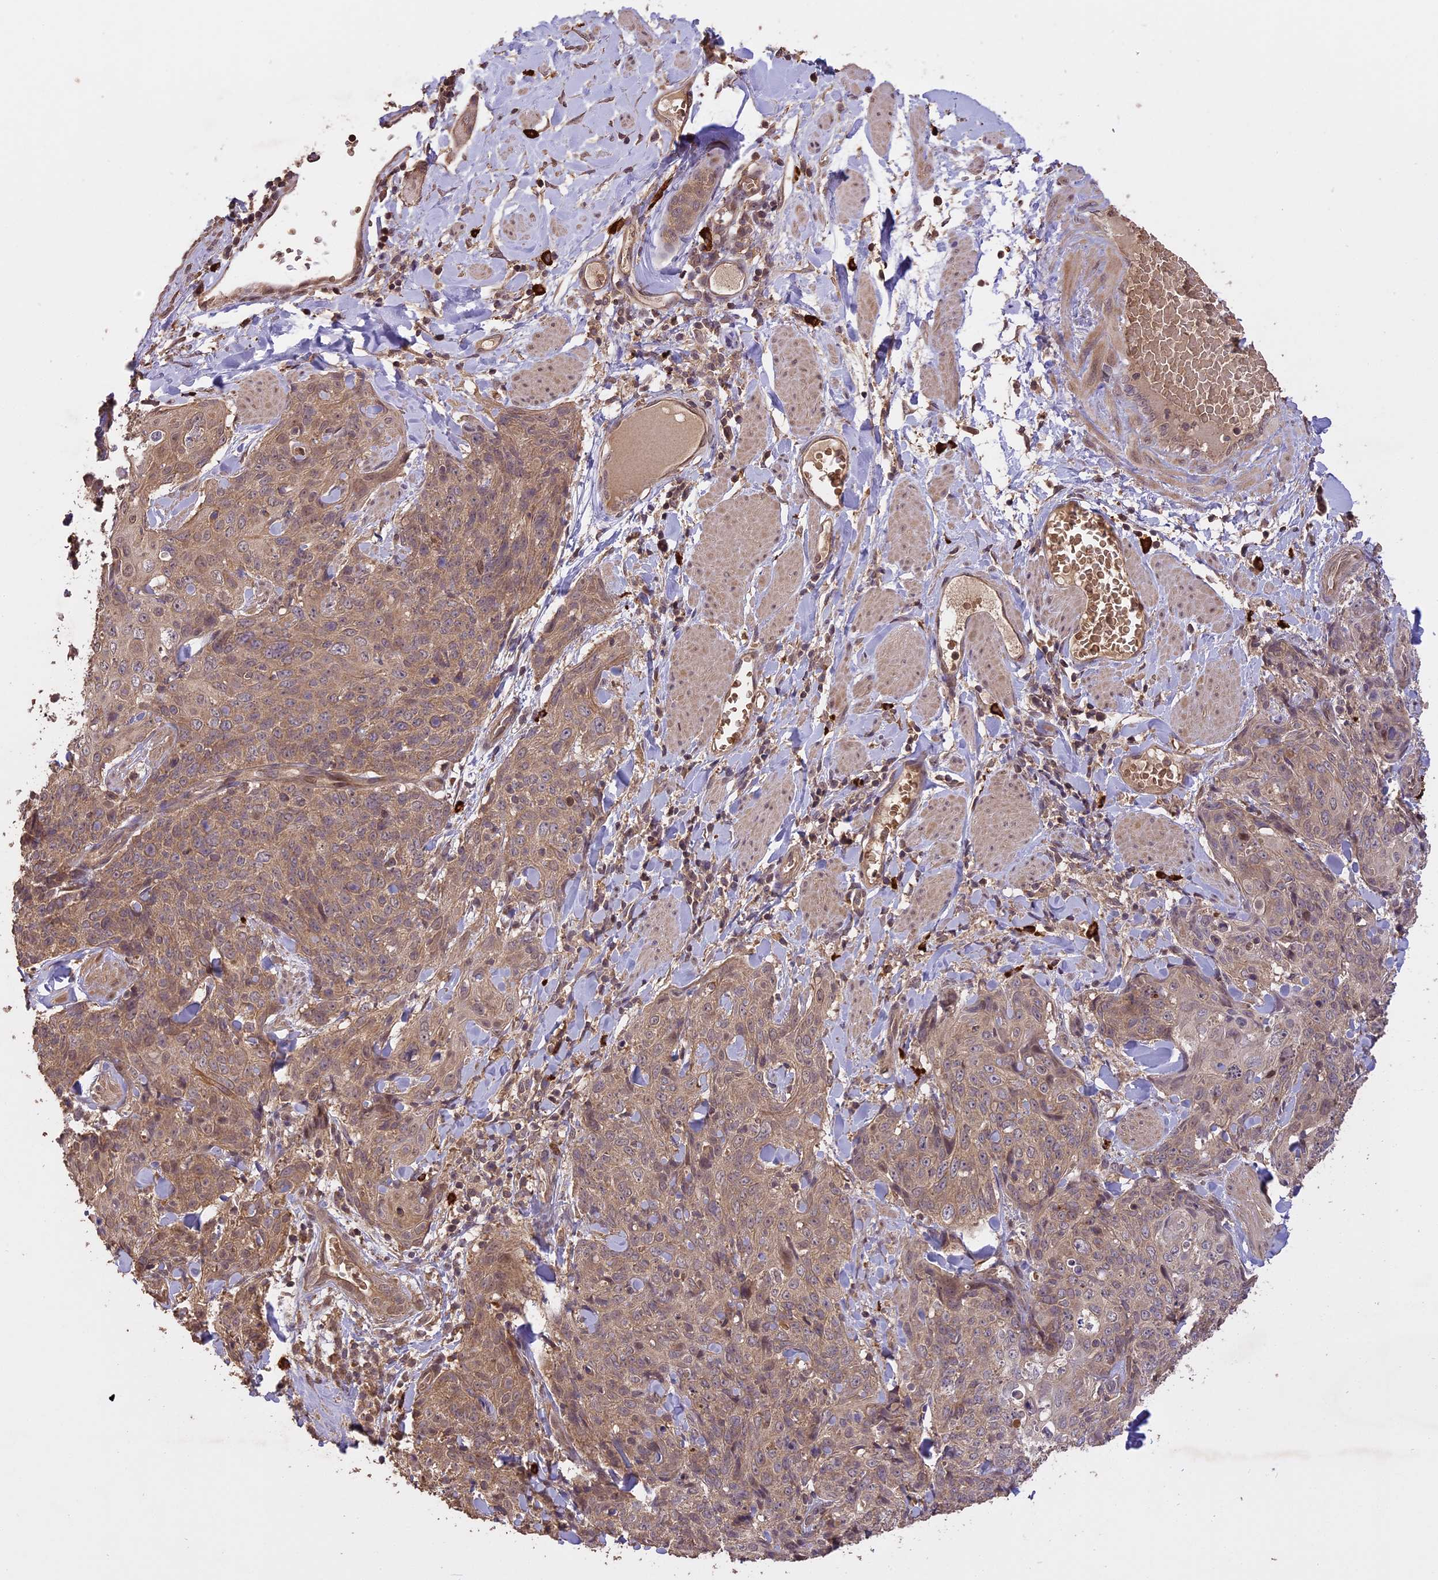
{"staining": {"intensity": "moderate", "quantity": ">75%", "location": "cytoplasmic/membranous"}, "tissue": "skin cancer", "cell_type": "Tumor cells", "image_type": "cancer", "snomed": [{"axis": "morphology", "description": "Squamous cell carcinoma, NOS"}, {"axis": "topography", "description": "Skin"}, {"axis": "topography", "description": "Vulva"}], "caption": "Immunohistochemistry of human skin cancer reveals medium levels of moderate cytoplasmic/membranous positivity in about >75% of tumor cells.", "gene": "TIGD7", "patient": {"sex": "female", "age": 85}}